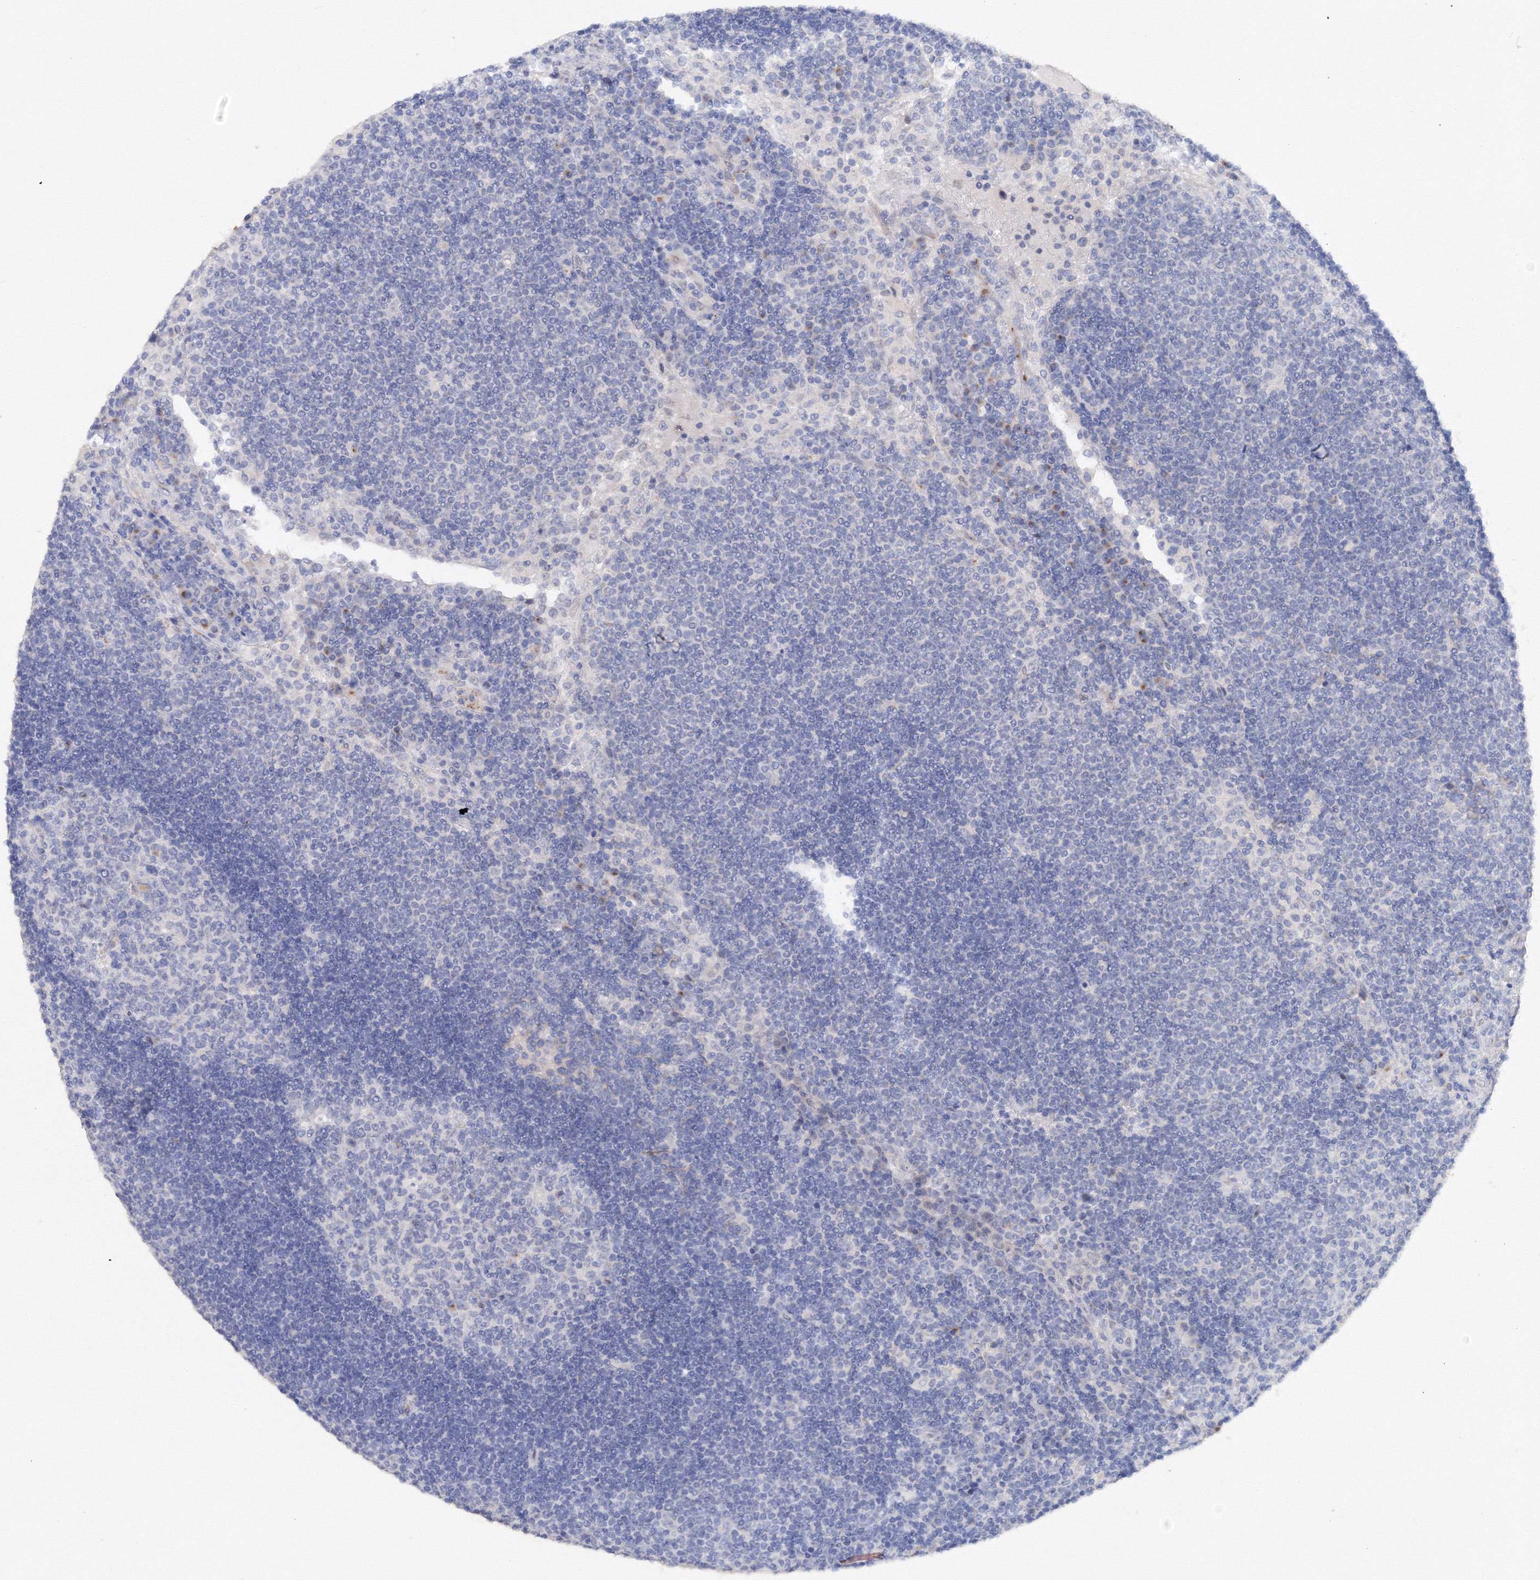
{"staining": {"intensity": "negative", "quantity": "none", "location": "none"}, "tissue": "lymph node", "cell_type": "Germinal center cells", "image_type": "normal", "snomed": [{"axis": "morphology", "description": "Normal tissue, NOS"}, {"axis": "topography", "description": "Lymph node"}], "caption": "IHC histopathology image of normal lymph node: lymph node stained with DAB reveals no significant protein positivity in germinal center cells.", "gene": "TAMM41", "patient": {"sex": "female", "age": 53}}